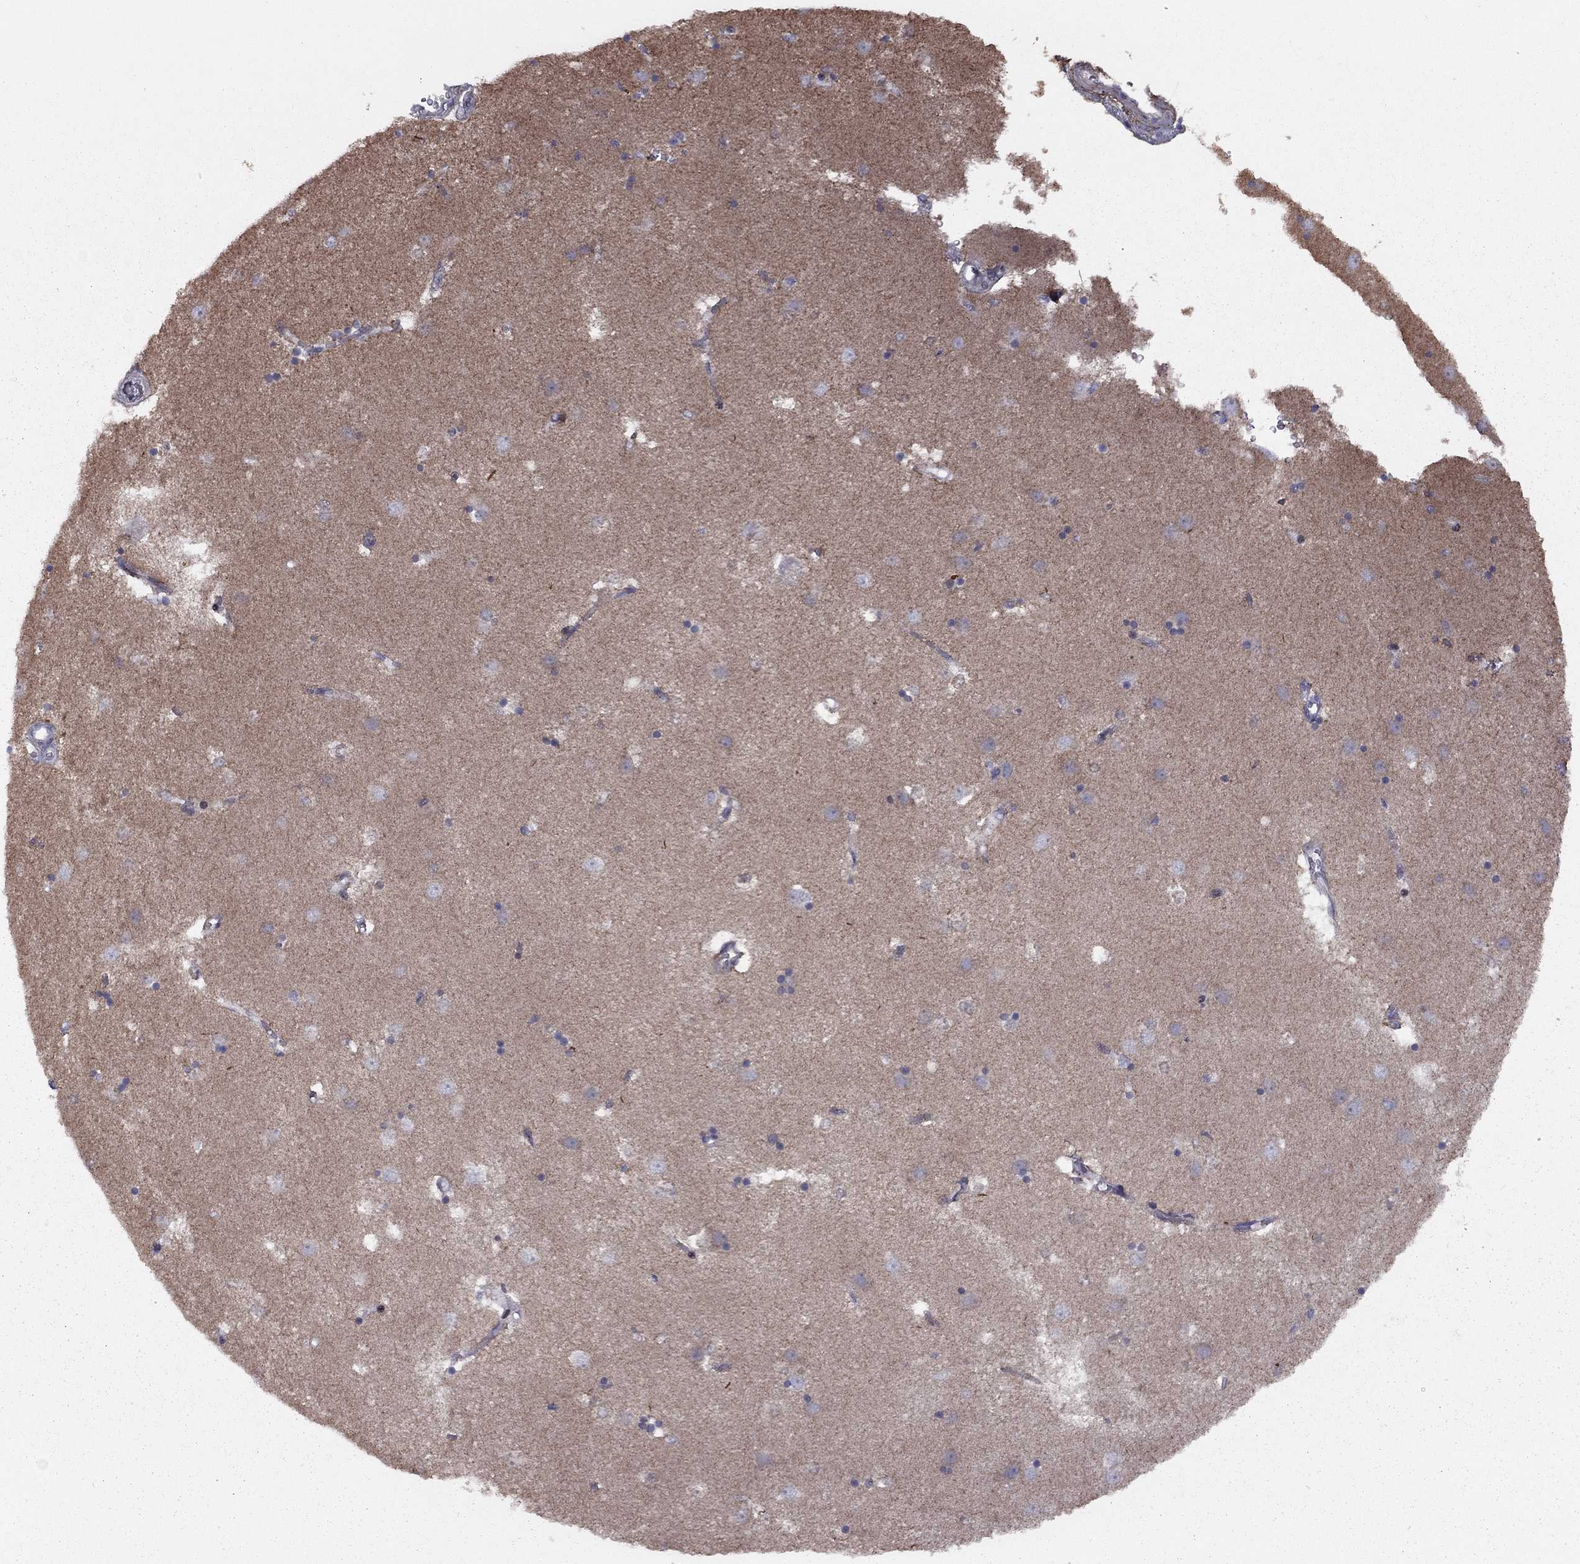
{"staining": {"intensity": "negative", "quantity": "none", "location": "none"}, "tissue": "caudate", "cell_type": "Glial cells", "image_type": "normal", "snomed": [{"axis": "morphology", "description": "Normal tissue, NOS"}, {"axis": "topography", "description": "Lateral ventricle wall"}], "caption": "Immunohistochemistry (IHC) image of normal caudate: caudate stained with DAB (3,3'-diaminobenzidine) displays no significant protein staining in glial cells. (Stains: DAB IHC with hematoxylin counter stain, Microscopy: brightfield microscopy at high magnification).", "gene": "DUSP7", "patient": {"sex": "male", "age": 54}}